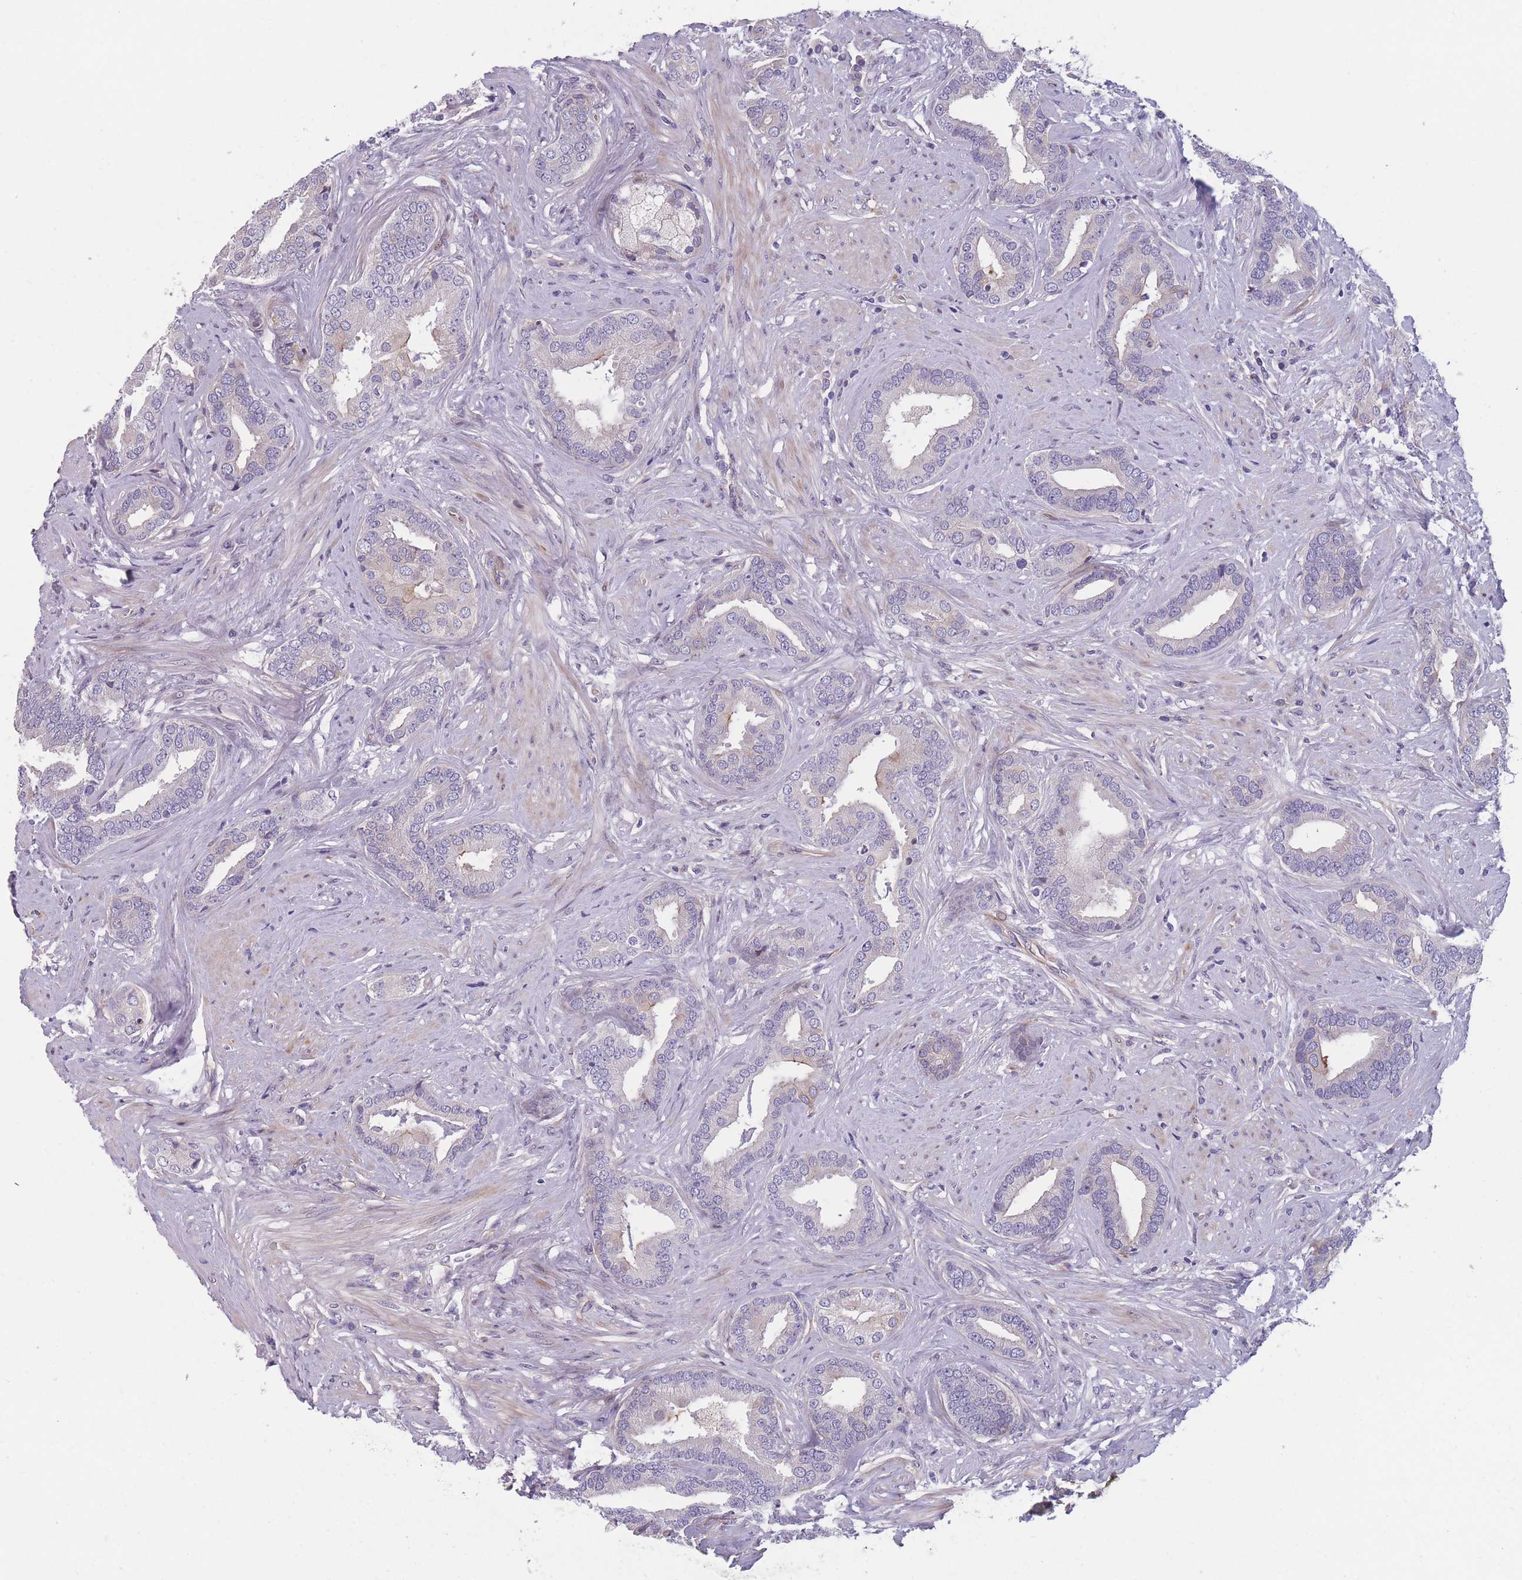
{"staining": {"intensity": "negative", "quantity": "none", "location": "none"}, "tissue": "prostate cancer", "cell_type": "Tumor cells", "image_type": "cancer", "snomed": [{"axis": "morphology", "description": "Adenocarcinoma, High grade"}, {"axis": "topography", "description": "Prostate"}], "caption": "A histopathology image of human high-grade adenocarcinoma (prostate) is negative for staining in tumor cells. The staining was performed using DAB (3,3'-diaminobenzidine) to visualize the protein expression in brown, while the nuclei were stained in blue with hematoxylin (Magnification: 20x).", "gene": "FAM83F", "patient": {"sex": "male", "age": 55}}